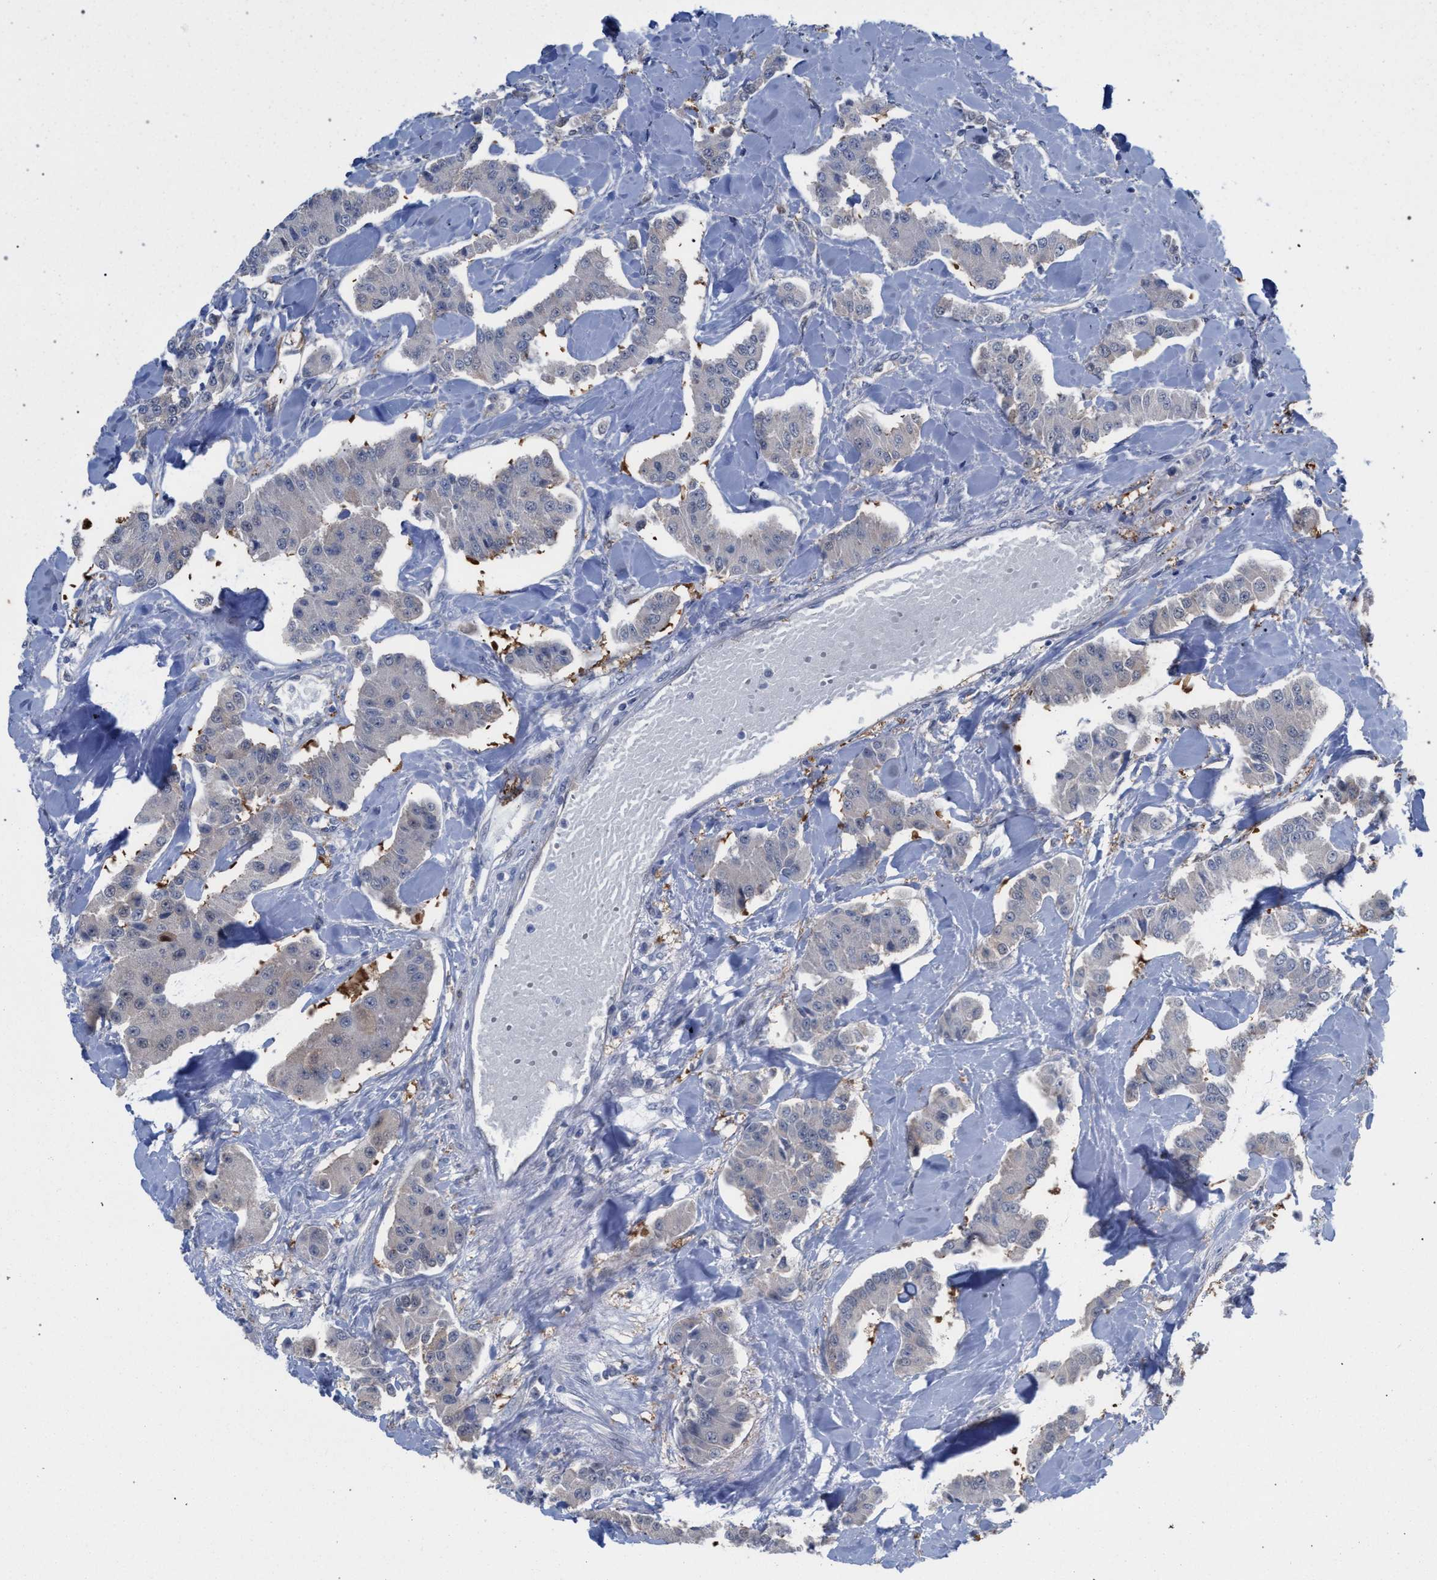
{"staining": {"intensity": "negative", "quantity": "none", "location": "none"}, "tissue": "carcinoid", "cell_type": "Tumor cells", "image_type": "cancer", "snomed": [{"axis": "morphology", "description": "Carcinoid, malignant, NOS"}, {"axis": "topography", "description": "Pancreas"}], "caption": "An IHC image of carcinoid is shown. There is no staining in tumor cells of carcinoid.", "gene": "FHOD3", "patient": {"sex": "male", "age": 41}}